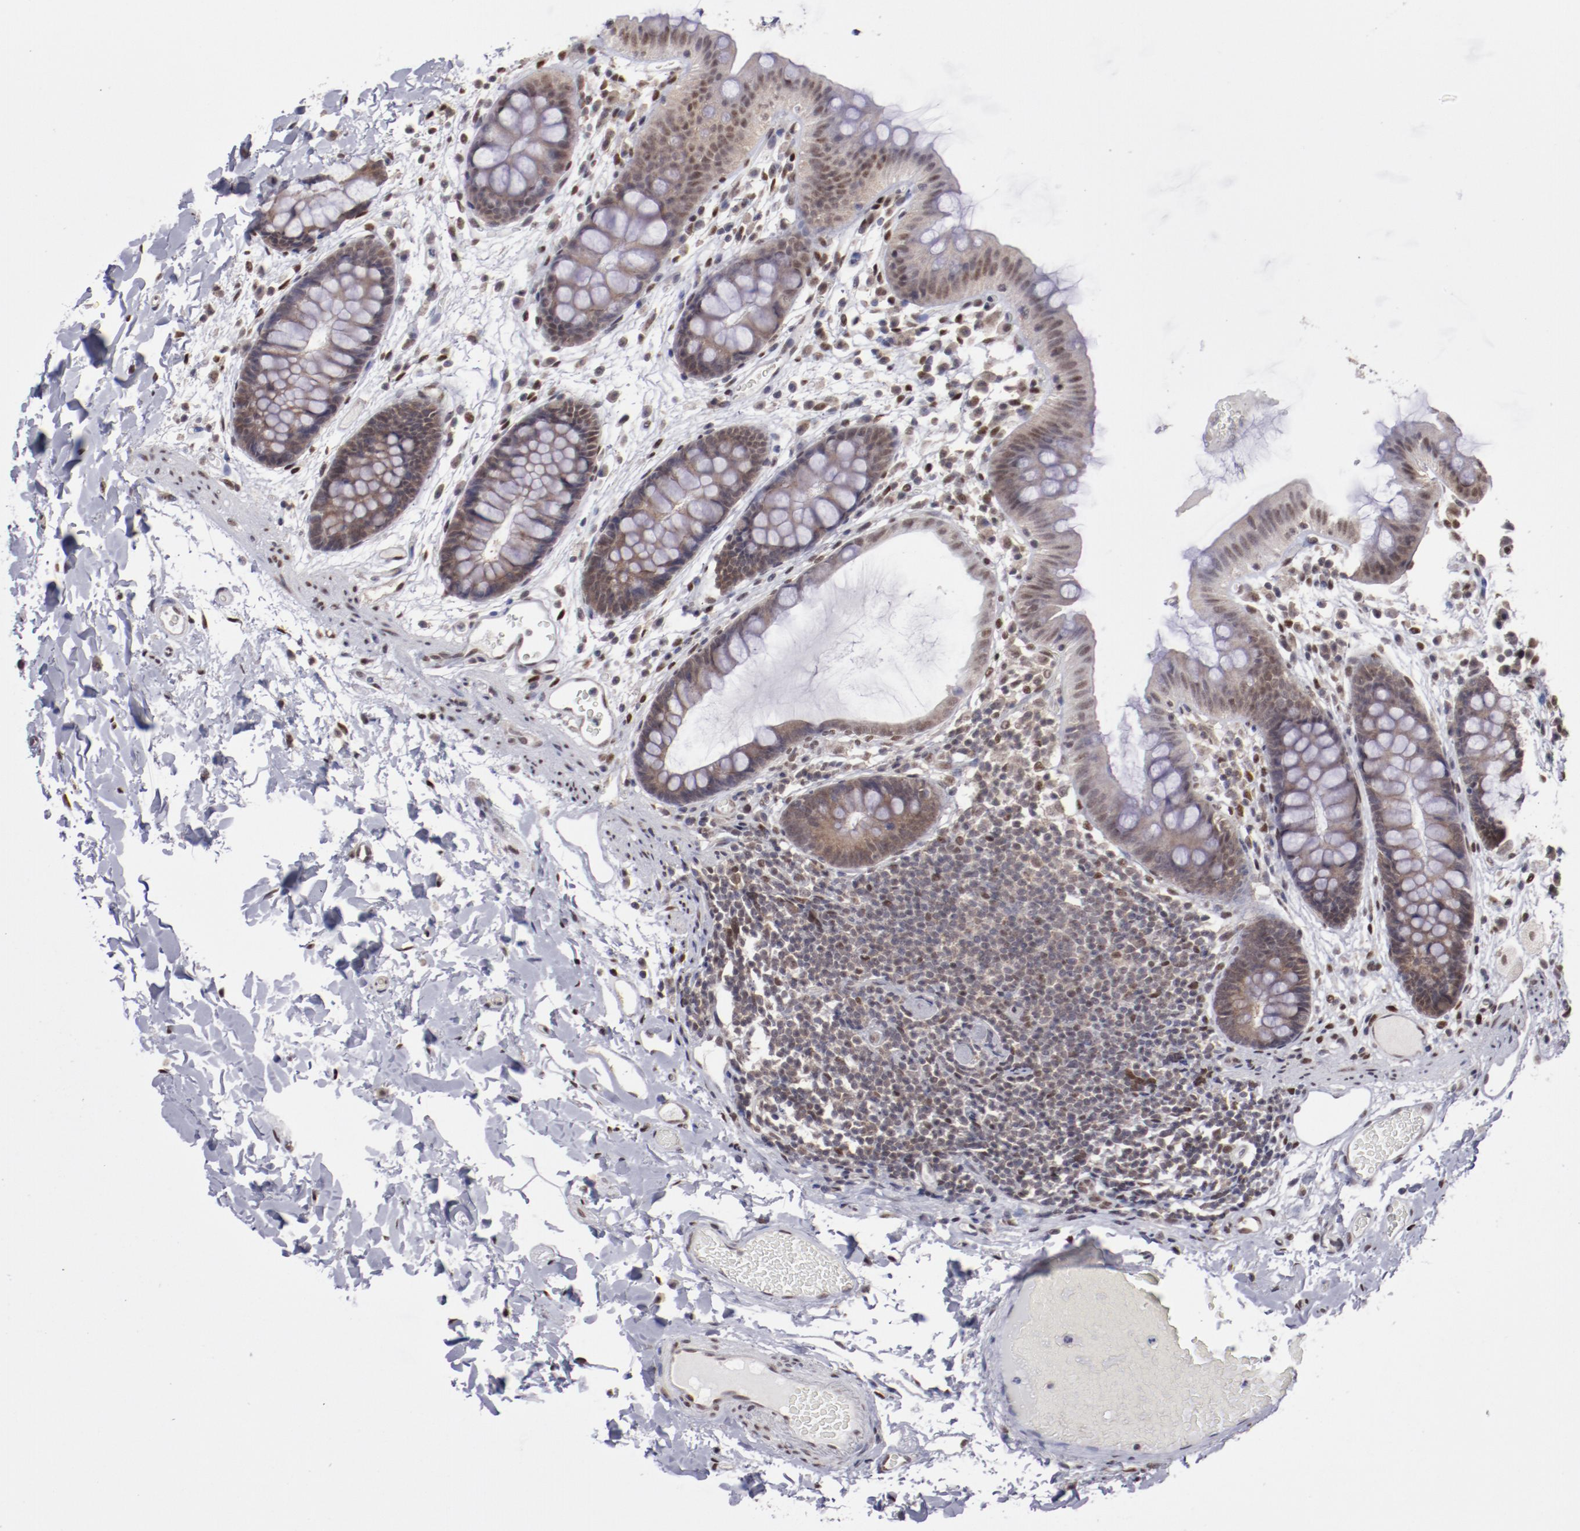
{"staining": {"intensity": "moderate", "quantity": ">75%", "location": "nuclear"}, "tissue": "colon", "cell_type": "Endothelial cells", "image_type": "normal", "snomed": [{"axis": "morphology", "description": "Normal tissue, NOS"}, {"axis": "topography", "description": "Smooth muscle"}, {"axis": "topography", "description": "Colon"}], "caption": "DAB immunohistochemical staining of unremarkable colon displays moderate nuclear protein positivity in about >75% of endothelial cells.", "gene": "ARNT", "patient": {"sex": "male", "age": 67}}